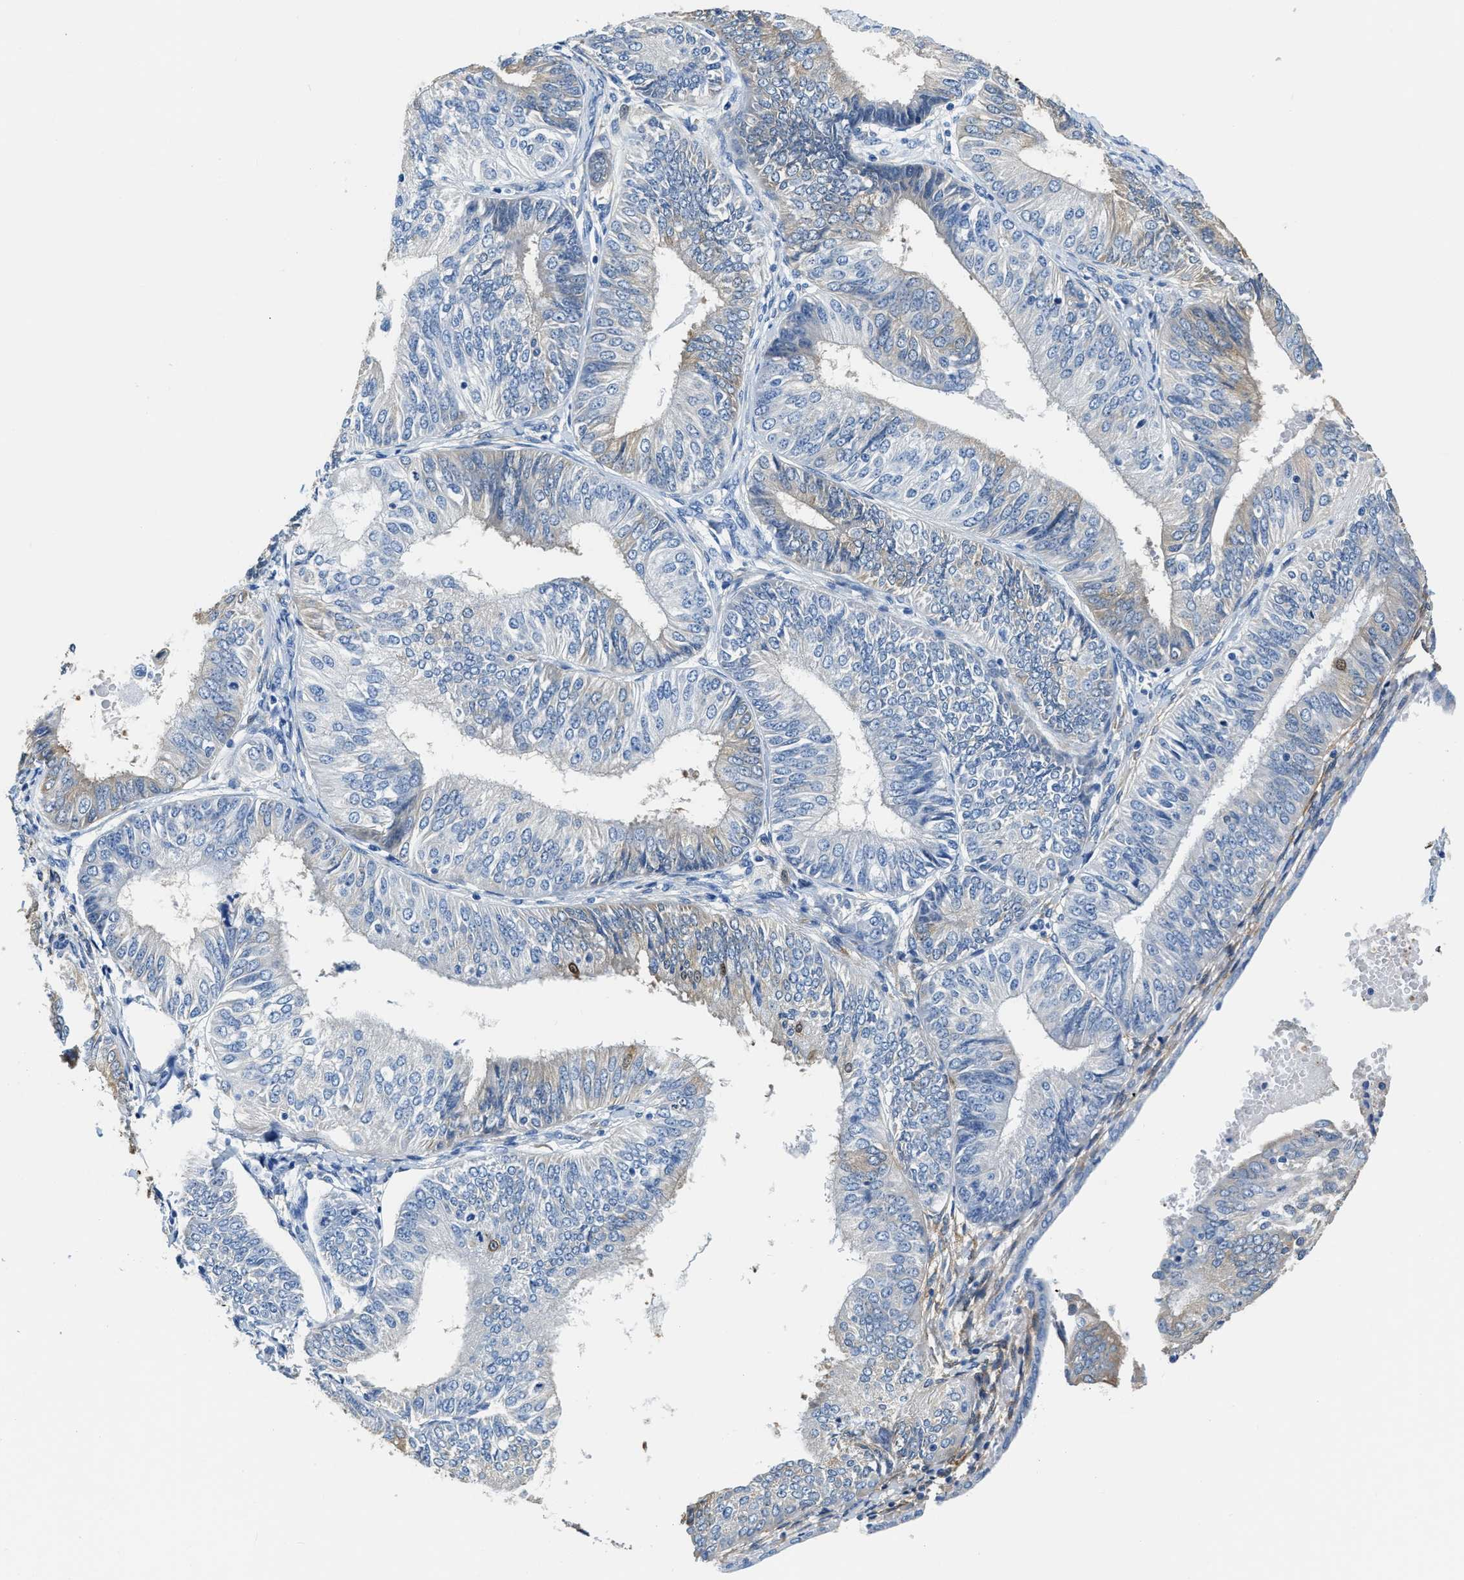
{"staining": {"intensity": "weak", "quantity": "<25%", "location": "cytoplasmic/membranous"}, "tissue": "endometrial cancer", "cell_type": "Tumor cells", "image_type": "cancer", "snomed": [{"axis": "morphology", "description": "Adenocarcinoma, NOS"}, {"axis": "topography", "description": "Endometrium"}], "caption": "Immunohistochemical staining of adenocarcinoma (endometrial) reveals no significant expression in tumor cells. The staining is performed using DAB brown chromogen with nuclei counter-stained in using hematoxylin.", "gene": "ZDHHC13", "patient": {"sex": "female", "age": 58}}